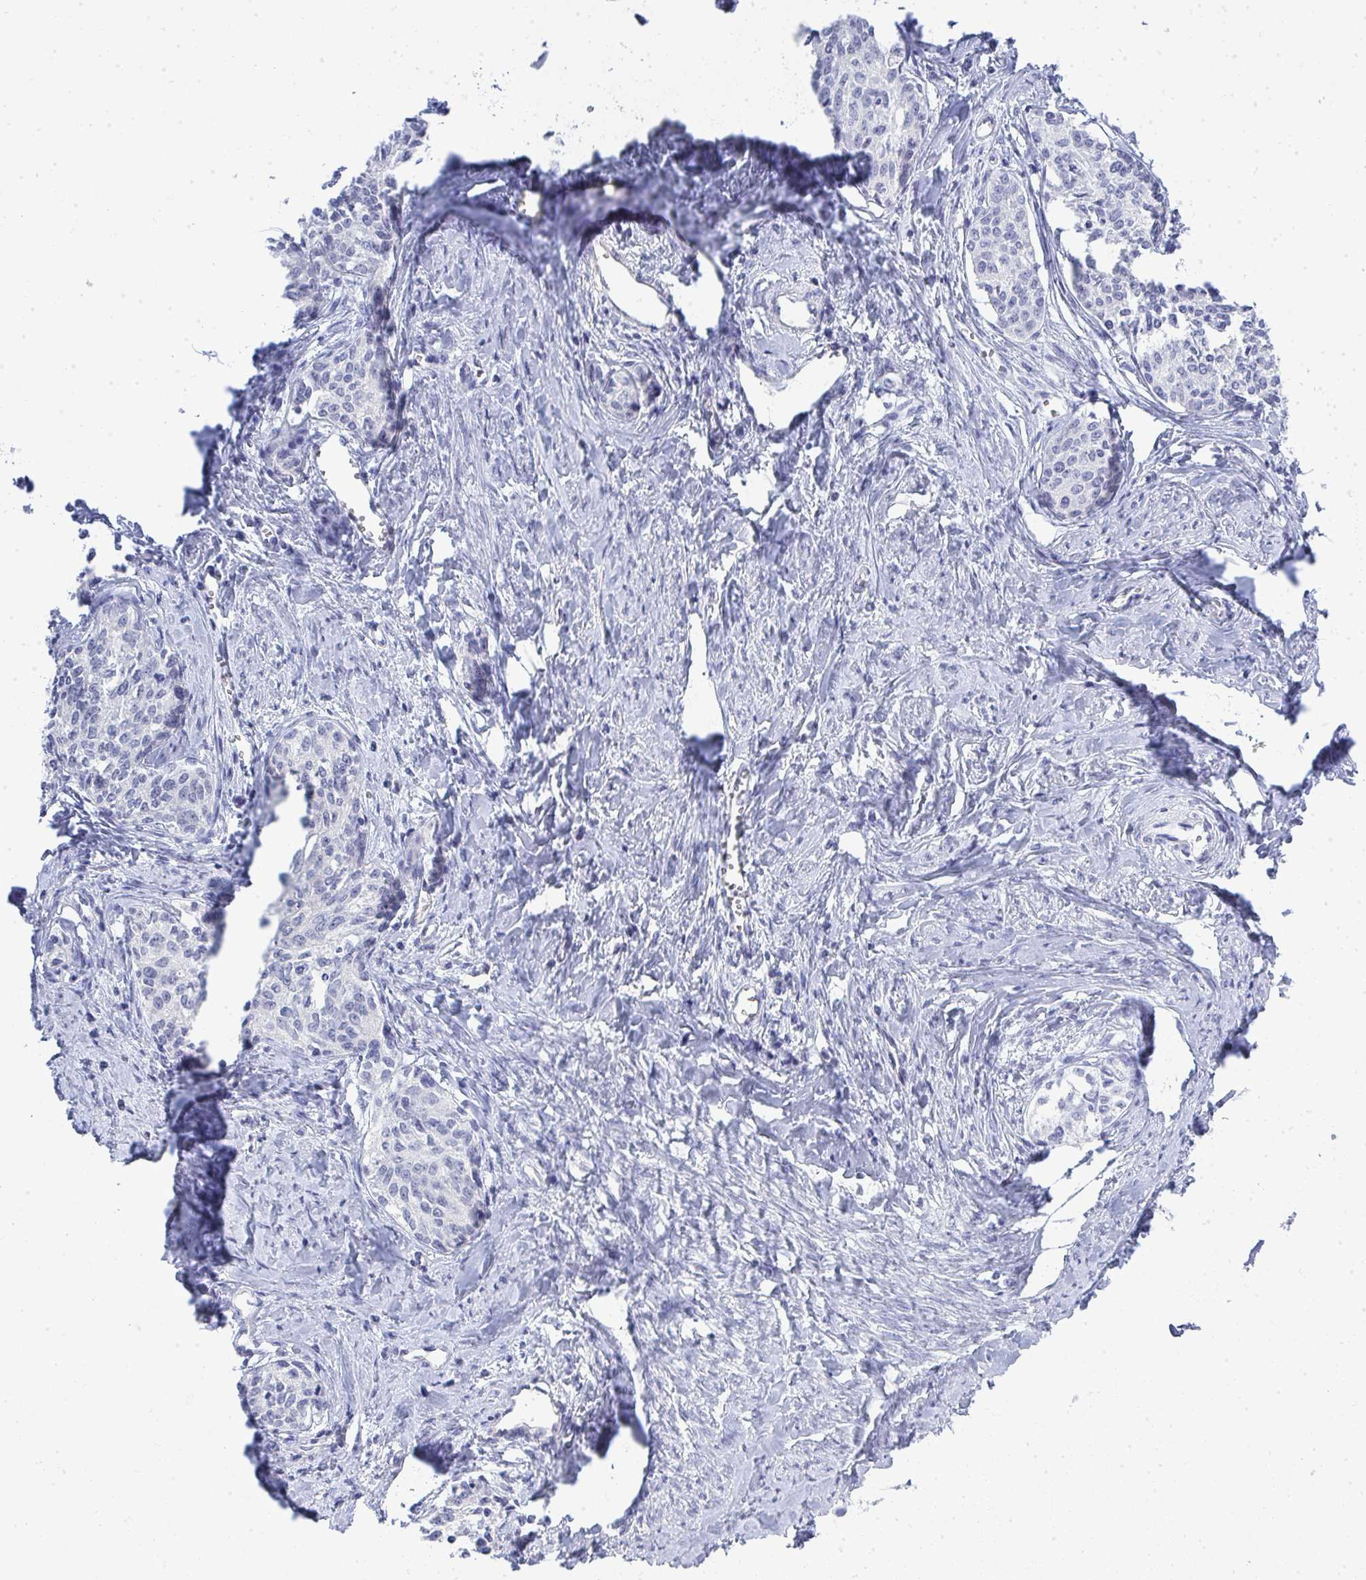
{"staining": {"intensity": "negative", "quantity": "none", "location": "none"}, "tissue": "cervical cancer", "cell_type": "Tumor cells", "image_type": "cancer", "snomed": [{"axis": "morphology", "description": "Squamous cell carcinoma, NOS"}, {"axis": "morphology", "description": "Adenocarcinoma, NOS"}, {"axis": "topography", "description": "Cervix"}], "caption": "A photomicrograph of cervical cancer (squamous cell carcinoma) stained for a protein reveals no brown staining in tumor cells.", "gene": "TMEM82", "patient": {"sex": "female", "age": 52}}